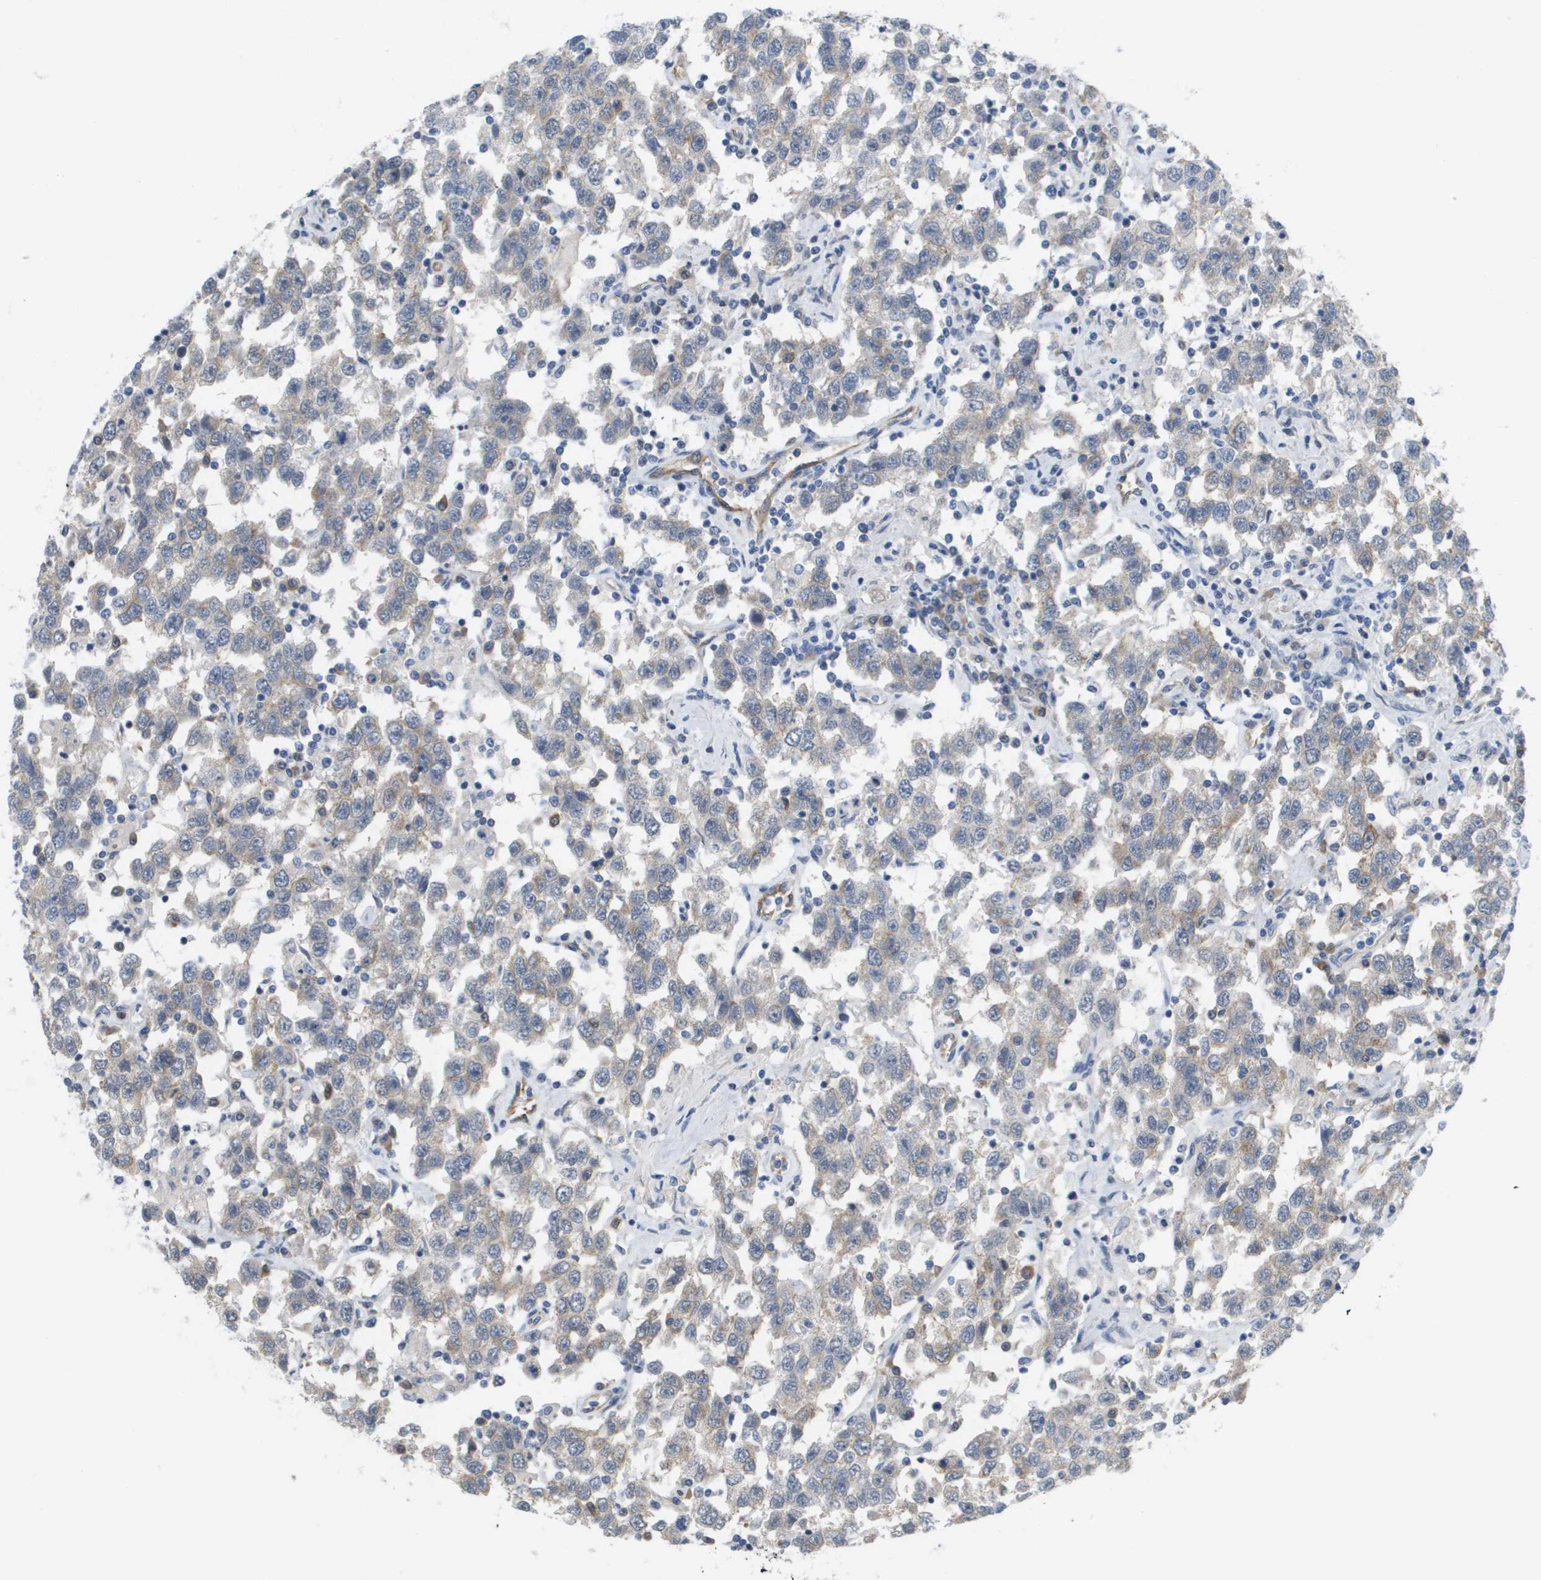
{"staining": {"intensity": "weak", "quantity": "25%-75%", "location": "cytoplasmic/membranous"}, "tissue": "testis cancer", "cell_type": "Tumor cells", "image_type": "cancer", "snomed": [{"axis": "morphology", "description": "Seminoma, NOS"}, {"axis": "topography", "description": "Testis"}], "caption": "Testis cancer stained for a protein (brown) reveals weak cytoplasmic/membranous positive expression in about 25%-75% of tumor cells.", "gene": "MARCHF8", "patient": {"sex": "male", "age": 41}}